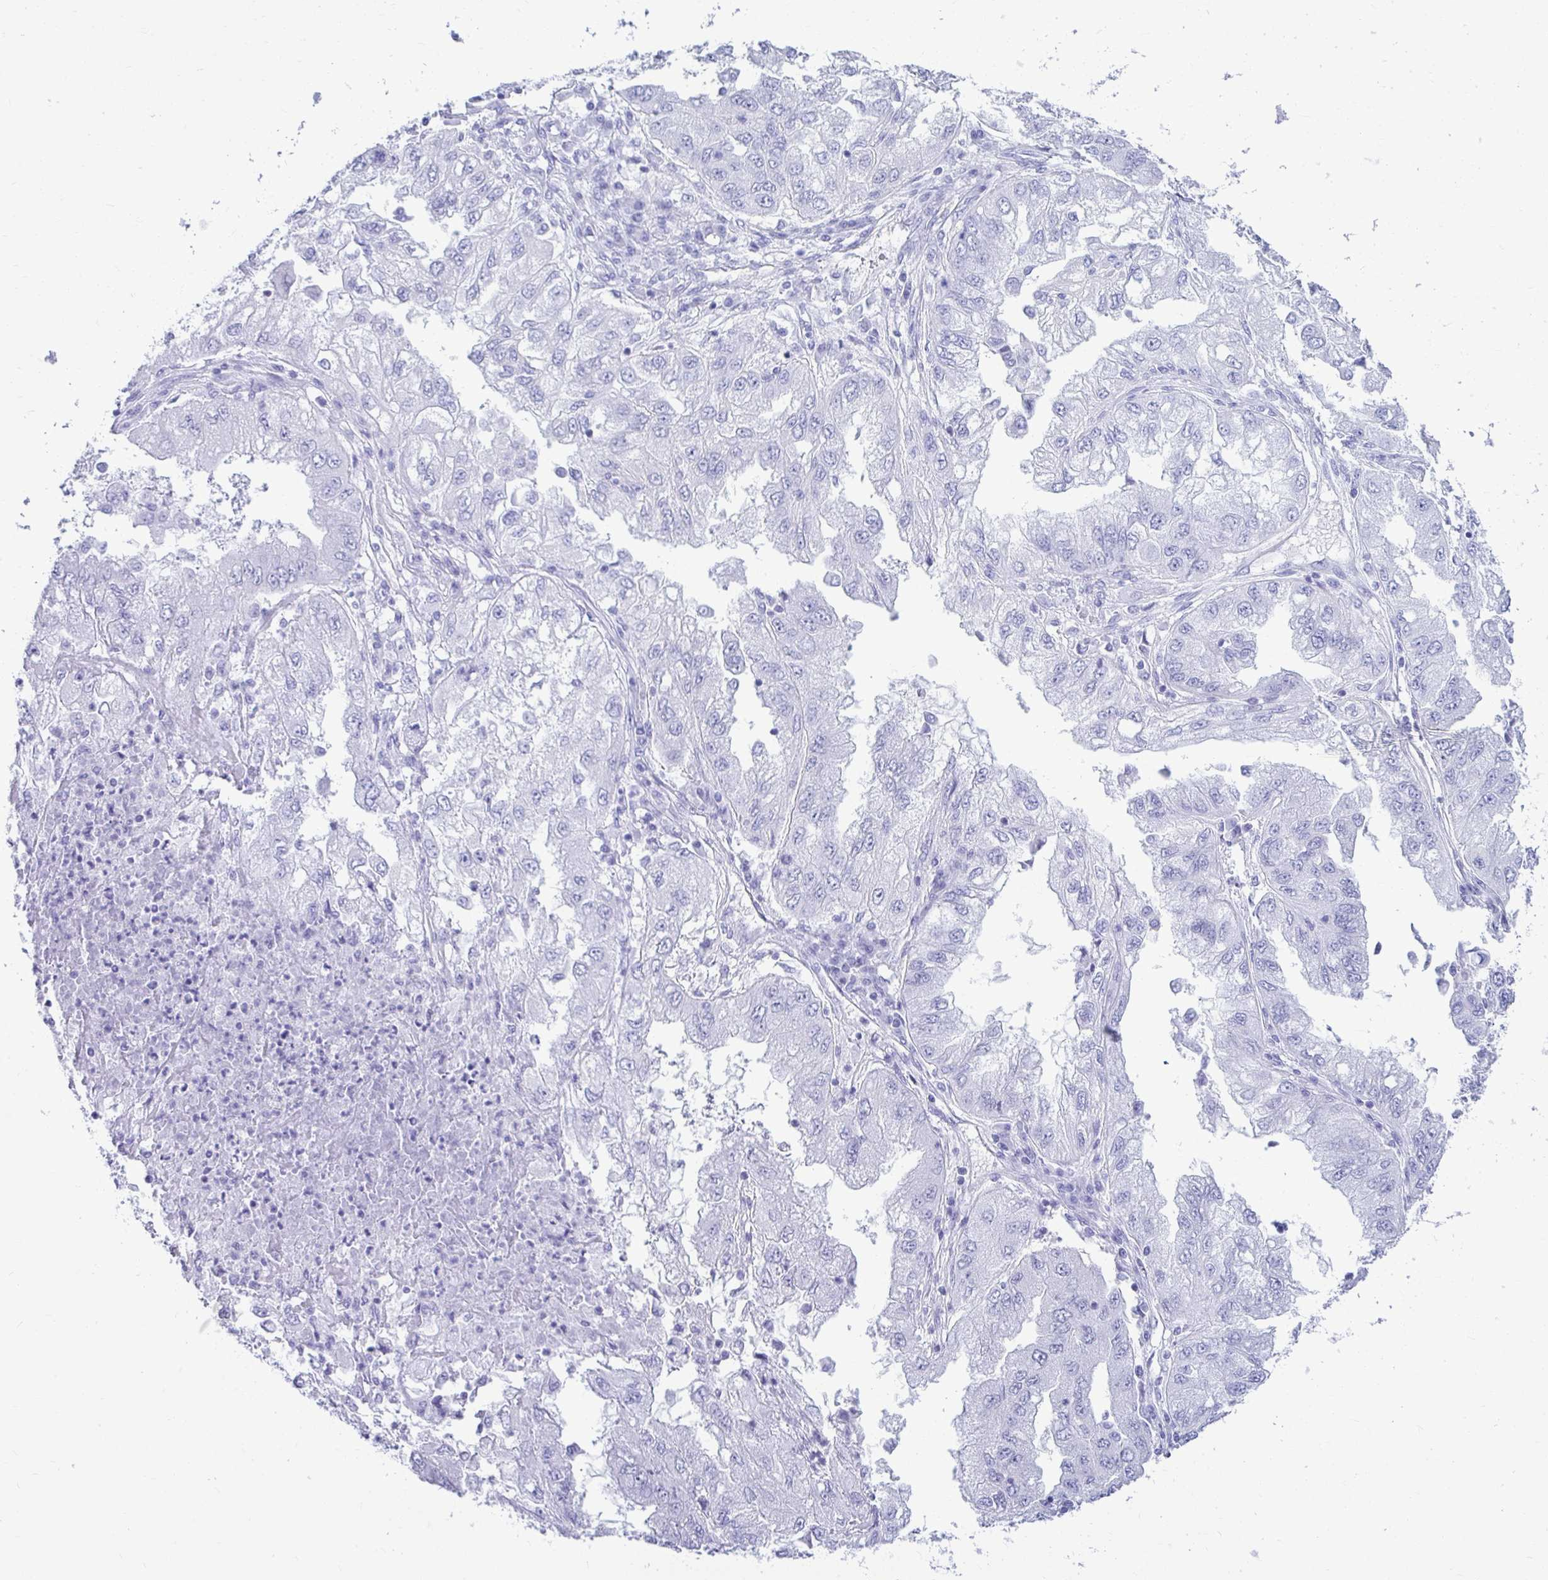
{"staining": {"intensity": "negative", "quantity": "none", "location": "none"}, "tissue": "lung cancer", "cell_type": "Tumor cells", "image_type": "cancer", "snomed": [{"axis": "morphology", "description": "Adenocarcinoma, NOS"}, {"axis": "morphology", "description": "Adenocarcinoma primary or metastatic"}, {"axis": "topography", "description": "Lung"}], "caption": "There is no significant positivity in tumor cells of lung cancer. (Stains: DAB IHC with hematoxylin counter stain, Microscopy: brightfield microscopy at high magnification).", "gene": "ATP4B", "patient": {"sex": "male", "age": 74}}